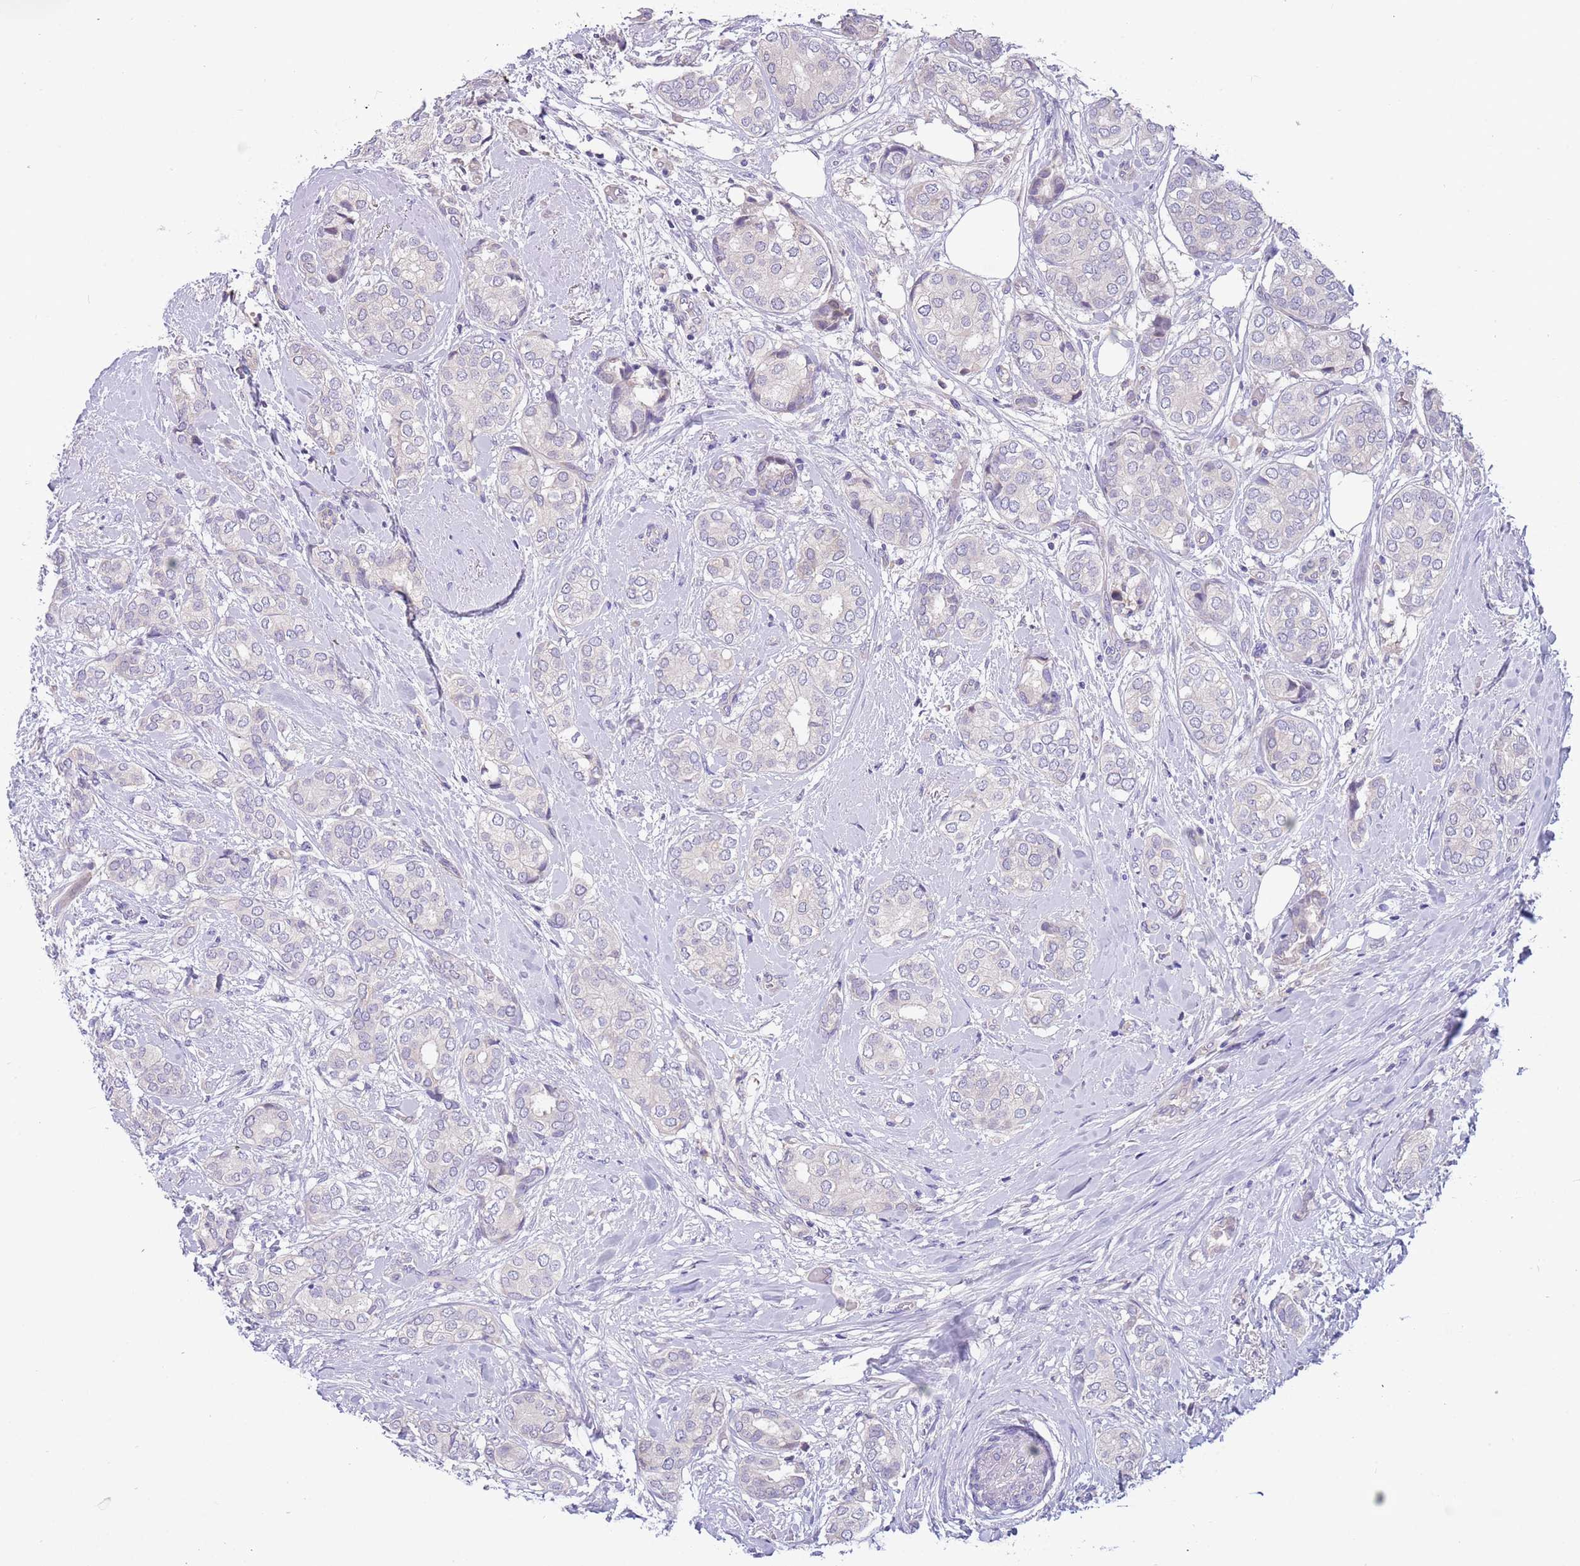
{"staining": {"intensity": "negative", "quantity": "none", "location": "none"}, "tissue": "breast cancer", "cell_type": "Tumor cells", "image_type": "cancer", "snomed": [{"axis": "morphology", "description": "Duct carcinoma"}, {"axis": "topography", "description": "Breast"}], "caption": "IHC of infiltrating ductal carcinoma (breast) reveals no staining in tumor cells. (DAB immunohistochemistry (IHC) with hematoxylin counter stain).", "gene": "CABYR", "patient": {"sex": "female", "age": 73}}